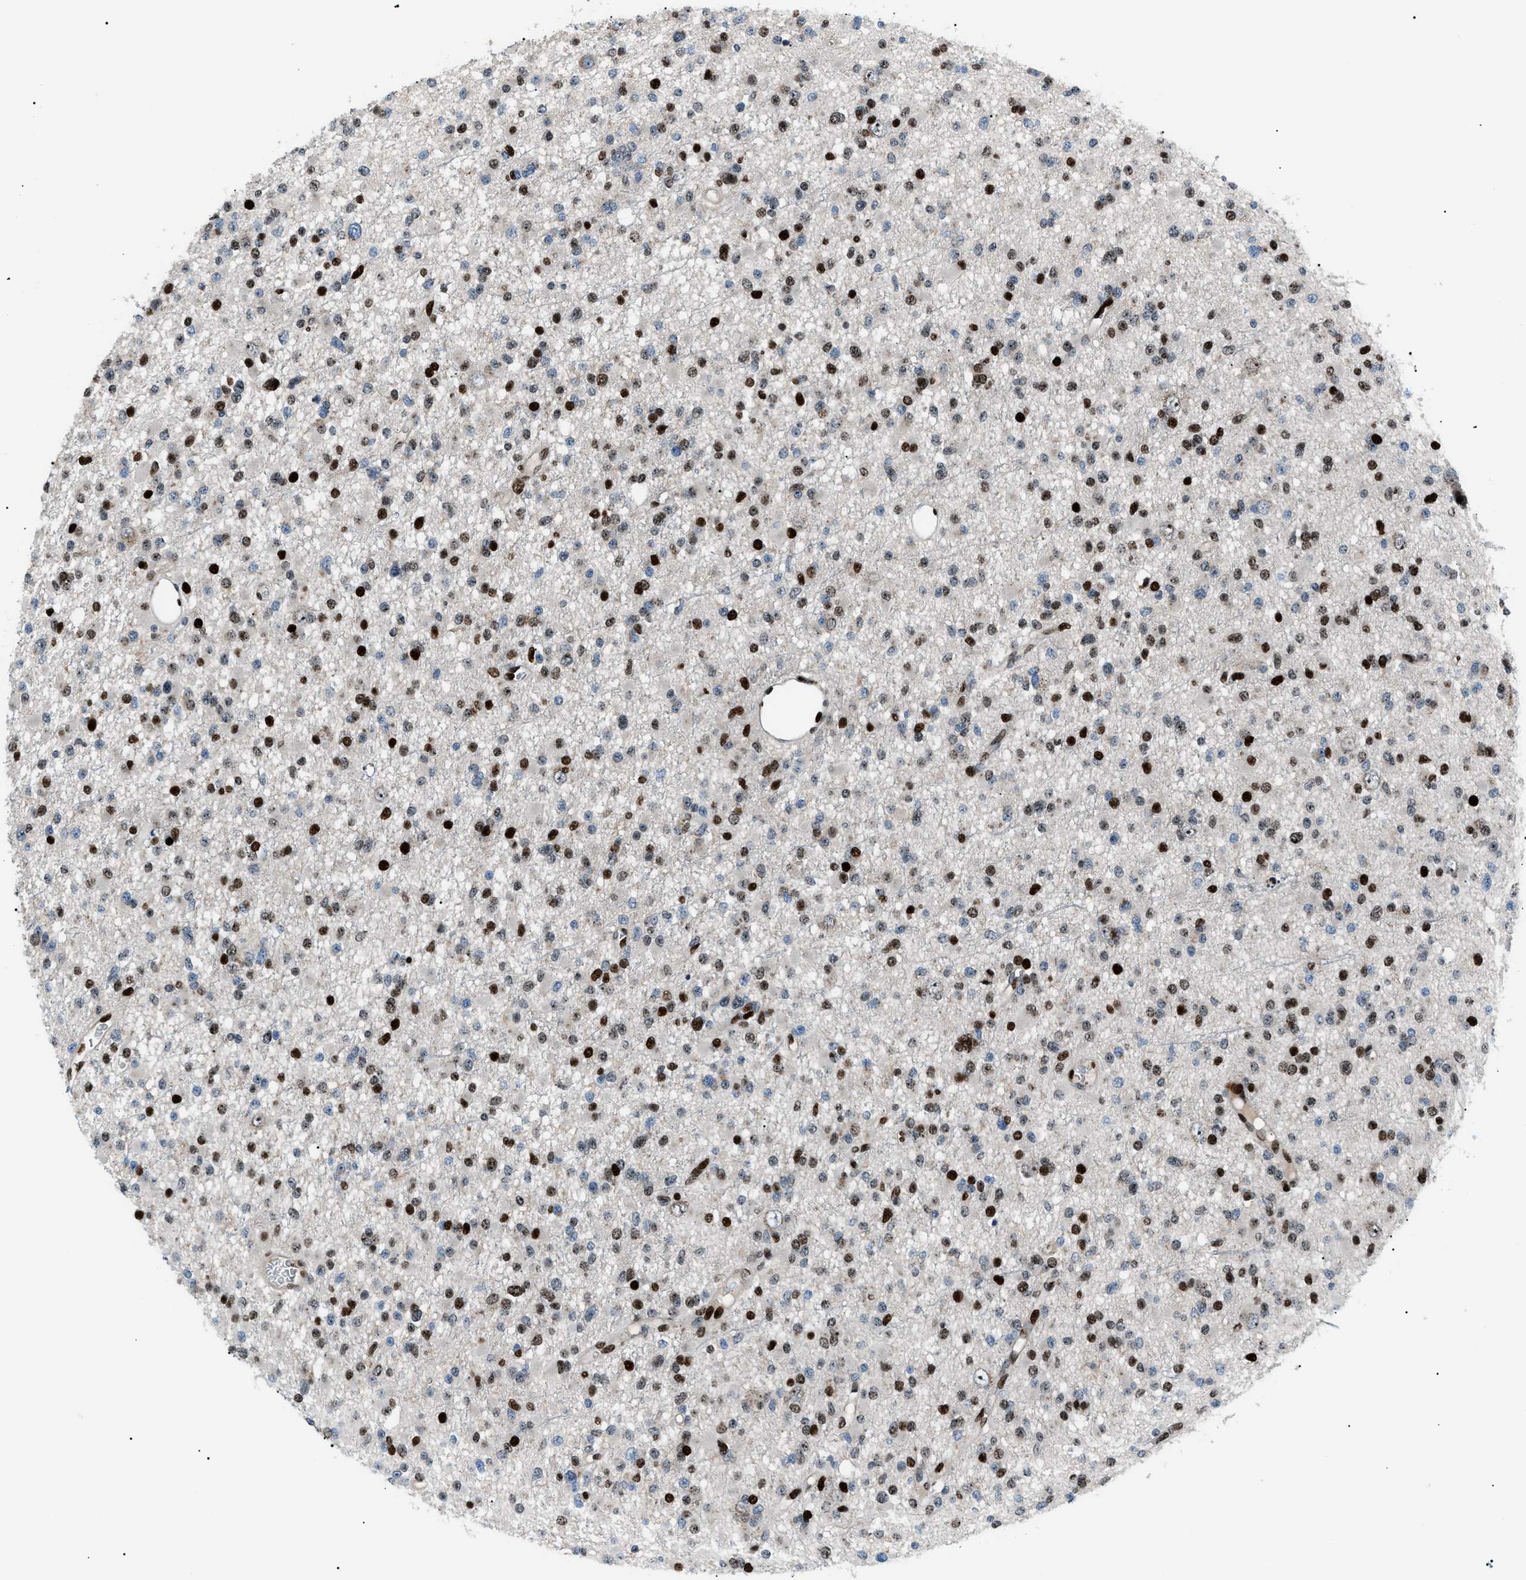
{"staining": {"intensity": "strong", "quantity": "25%-75%", "location": "nuclear"}, "tissue": "glioma", "cell_type": "Tumor cells", "image_type": "cancer", "snomed": [{"axis": "morphology", "description": "Glioma, malignant, Low grade"}, {"axis": "topography", "description": "Brain"}], "caption": "Strong nuclear positivity for a protein is appreciated in approximately 25%-75% of tumor cells of malignant low-grade glioma using IHC.", "gene": "PRKX", "patient": {"sex": "female", "age": 22}}